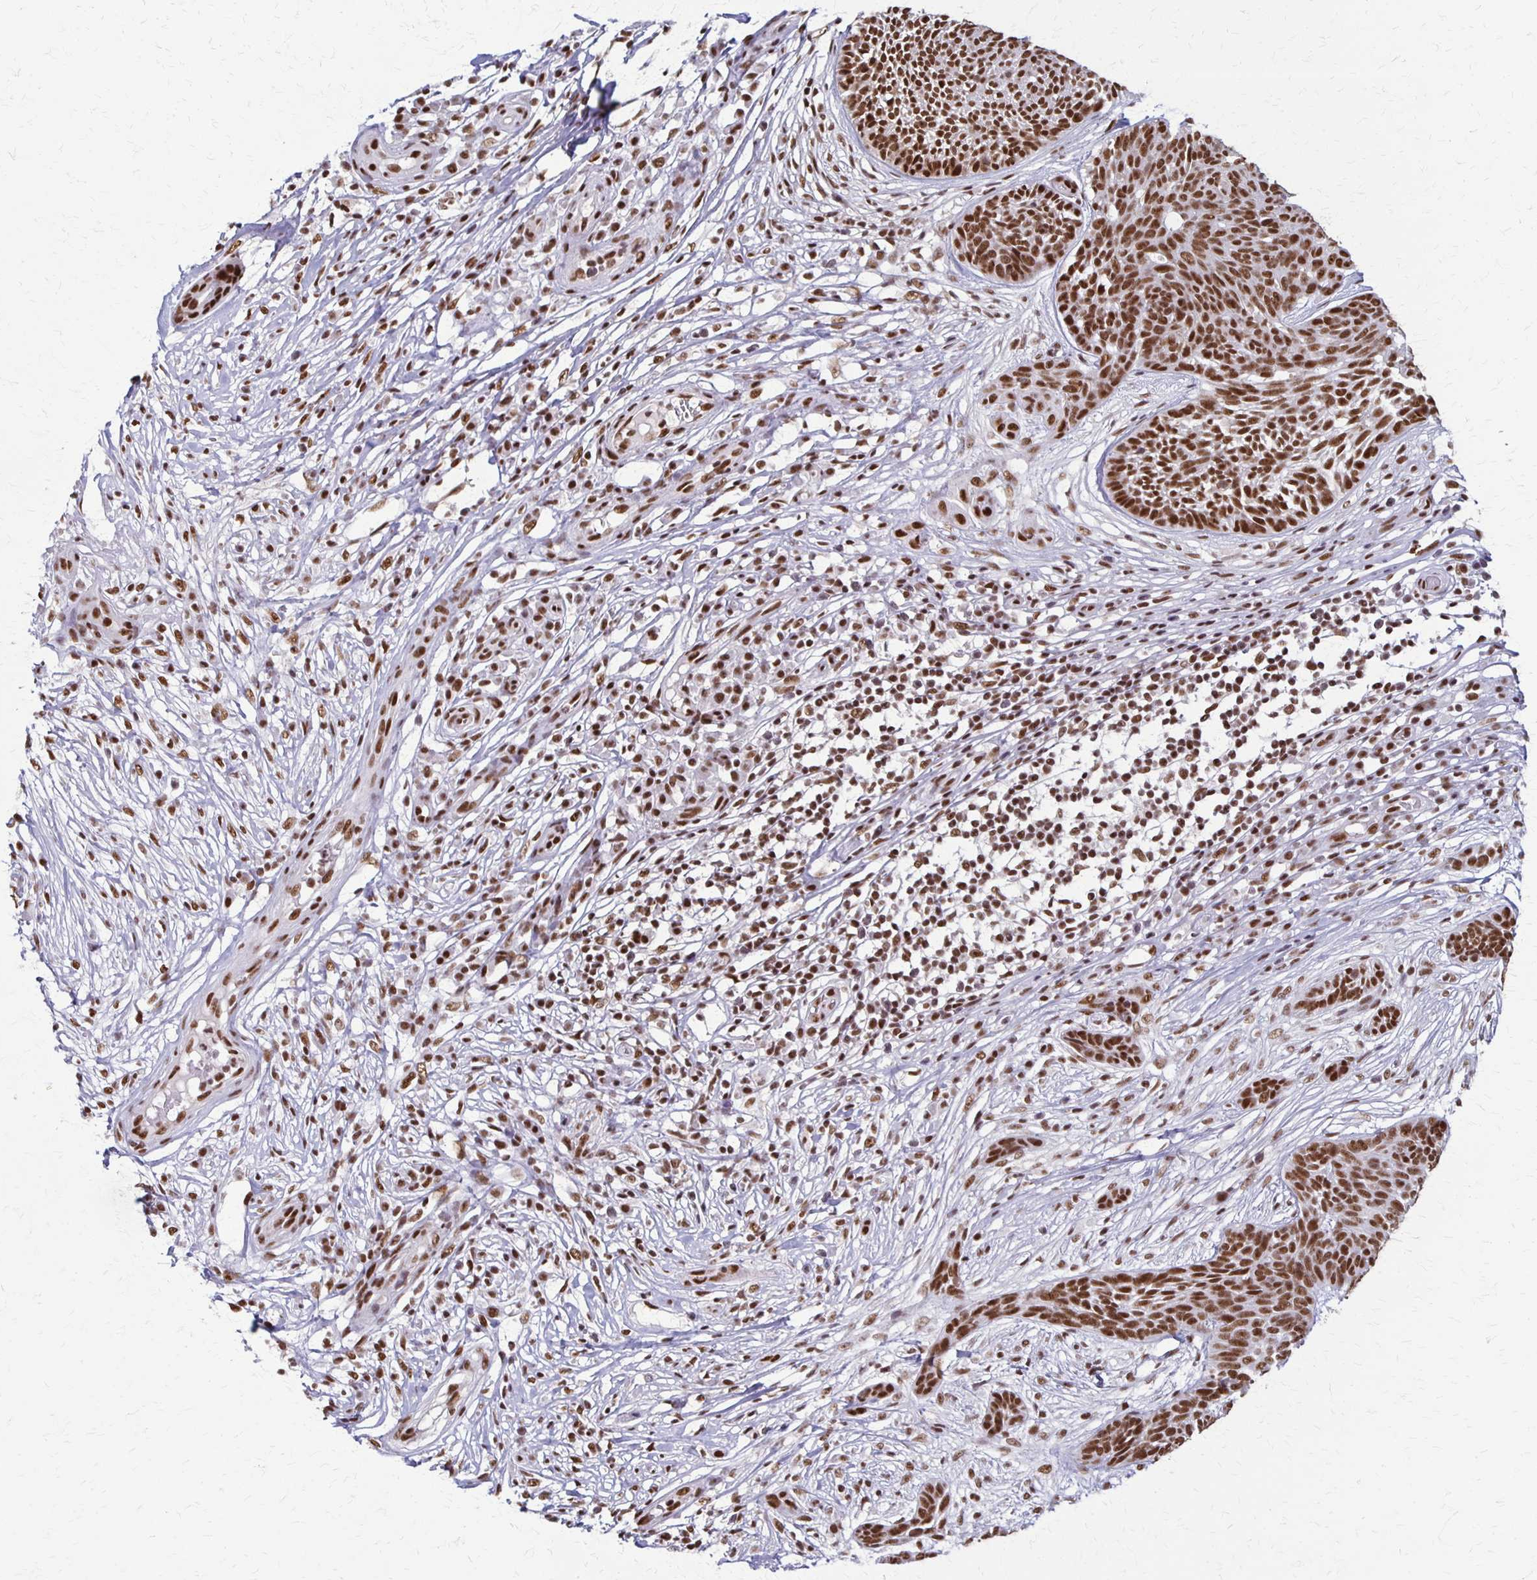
{"staining": {"intensity": "strong", "quantity": ">75%", "location": "nuclear"}, "tissue": "skin cancer", "cell_type": "Tumor cells", "image_type": "cancer", "snomed": [{"axis": "morphology", "description": "Basal cell carcinoma"}, {"axis": "topography", "description": "Skin"}, {"axis": "topography", "description": "Skin, foot"}], "caption": "Immunohistochemical staining of human skin cancer exhibits high levels of strong nuclear staining in approximately >75% of tumor cells.", "gene": "XRCC6", "patient": {"sex": "female", "age": 86}}